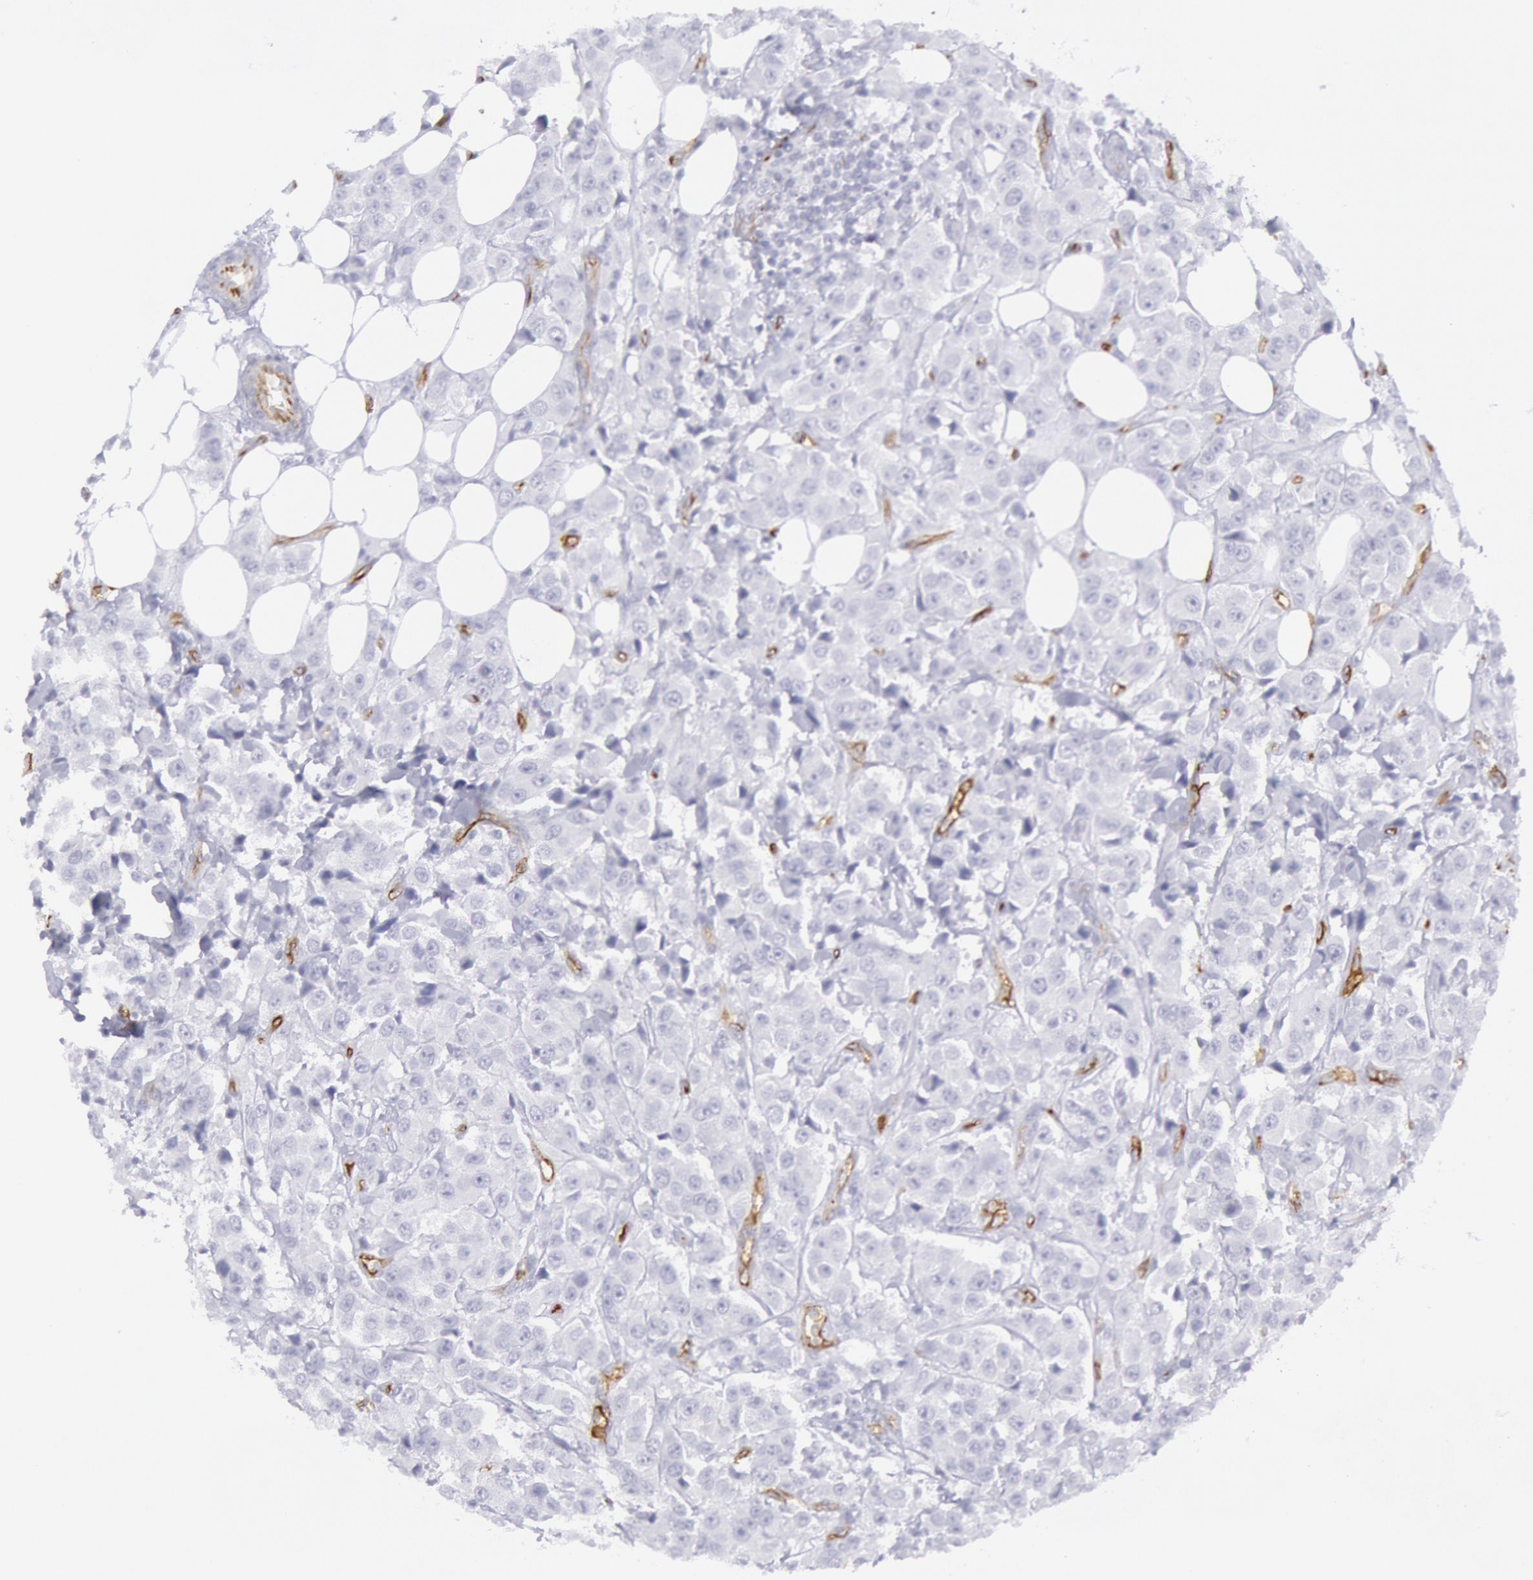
{"staining": {"intensity": "negative", "quantity": "none", "location": "none"}, "tissue": "breast cancer", "cell_type": "Tumor cells", "image_type": "cancer", "snomed": [{"axis": "morphology", "description": "Duct carcinoma"}, {"axis": "topography", "description": "Breast"}], "caption": "DAB immunohistochemical staining of human breast cancer displays no significant expression in tumor cells.", "gene": "CDH13", "patient": {"sex": "female", "age": 58}}